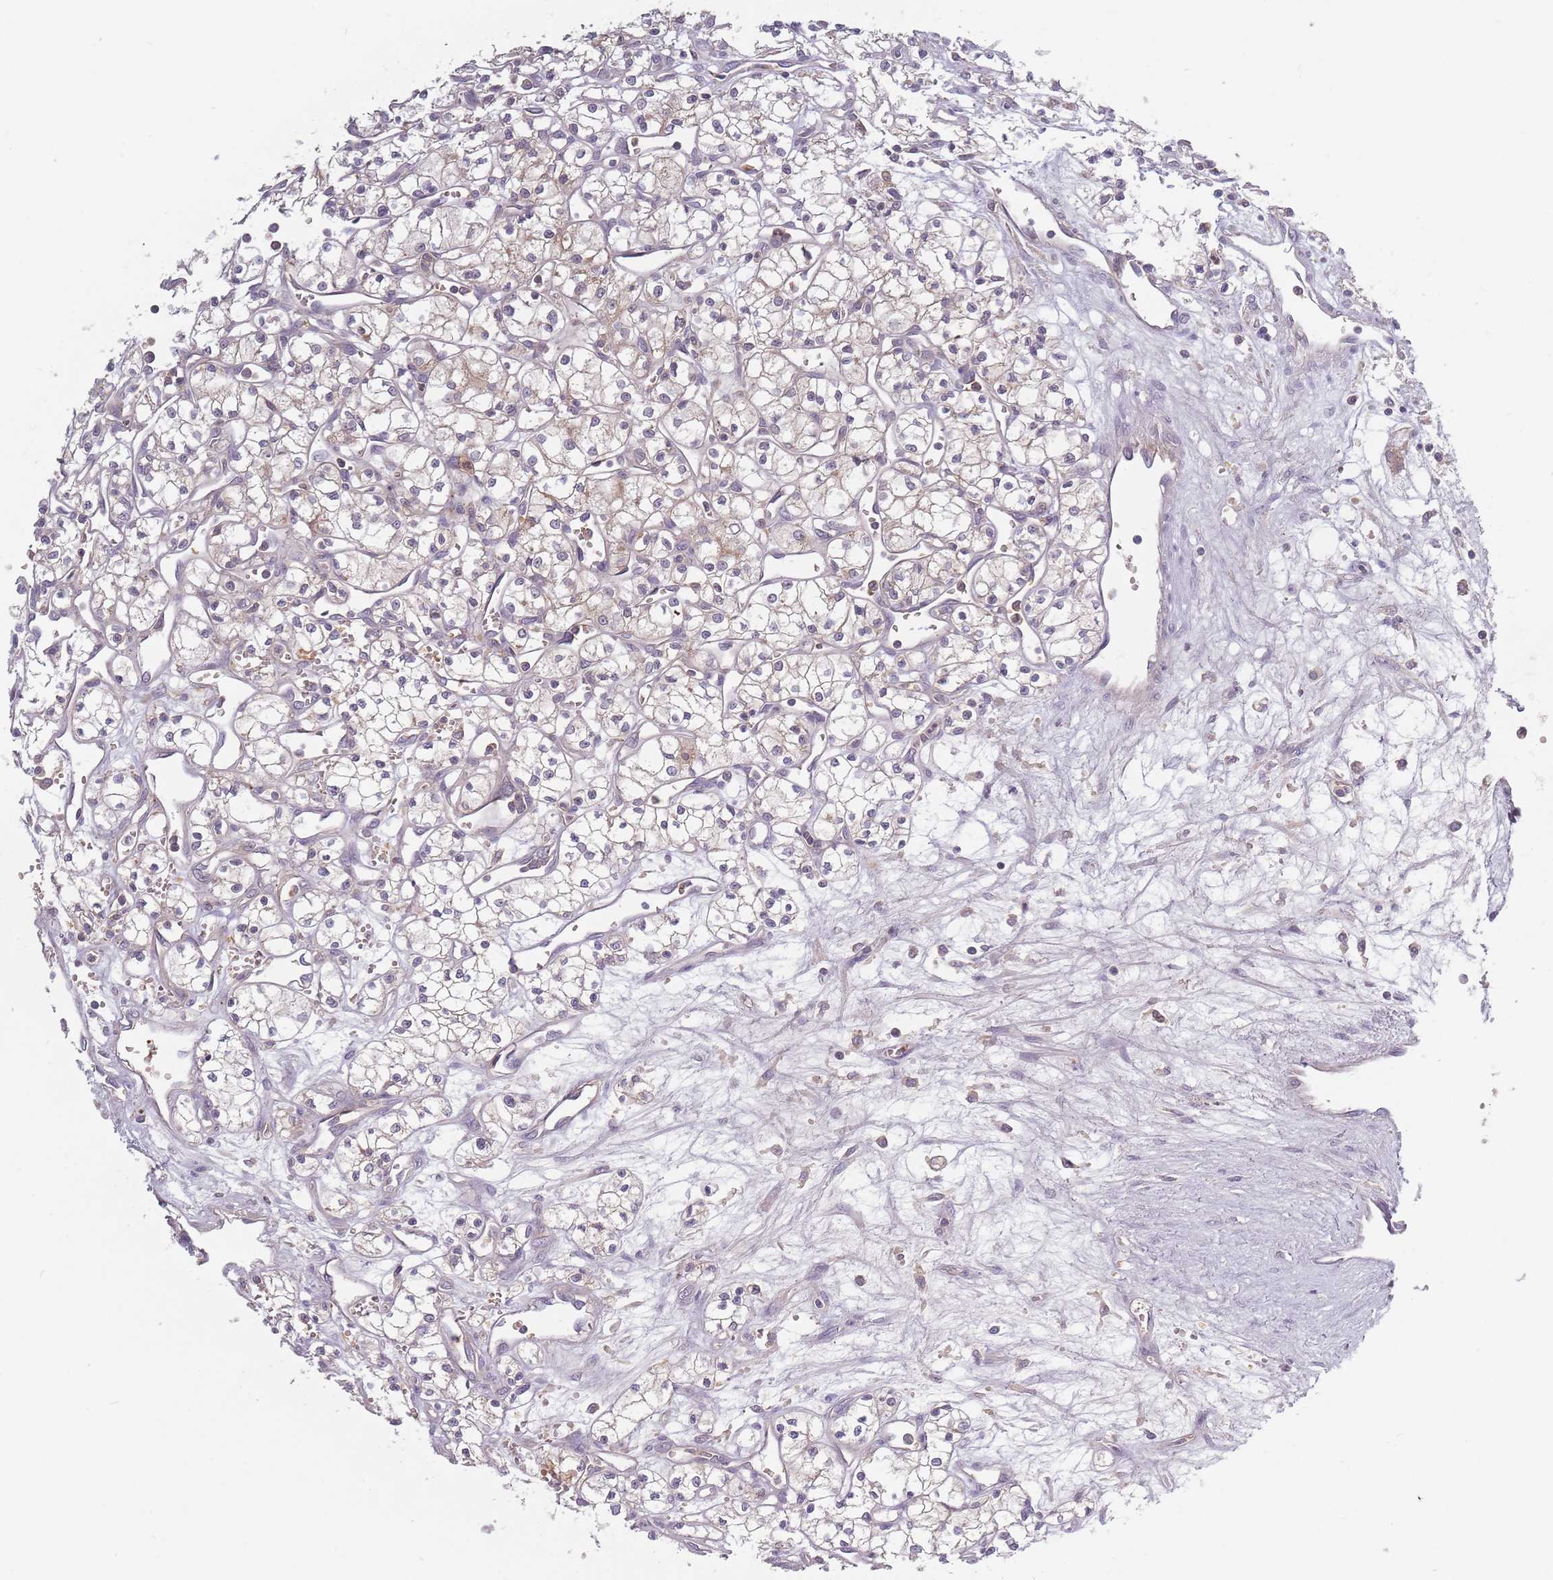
{"staining": {"intensity": "weak", "quantity": "<25%", "location": "cytoplasmic/membranous"}, "tissue": "renal cancer", "cell_type": "Tumor cells", "image_type": "cancer", "snomed": [{"axis": "morphology", "description": "Adenocarcinoma, NOS"}, {"axis": "topography", "description": "Kidney"}], "caption": "Protein analysis of renal cancer exhibits no significant positivity in tumor cells.", "gene": "ASB13", "patient": {"sex": "male", "age": 59}}